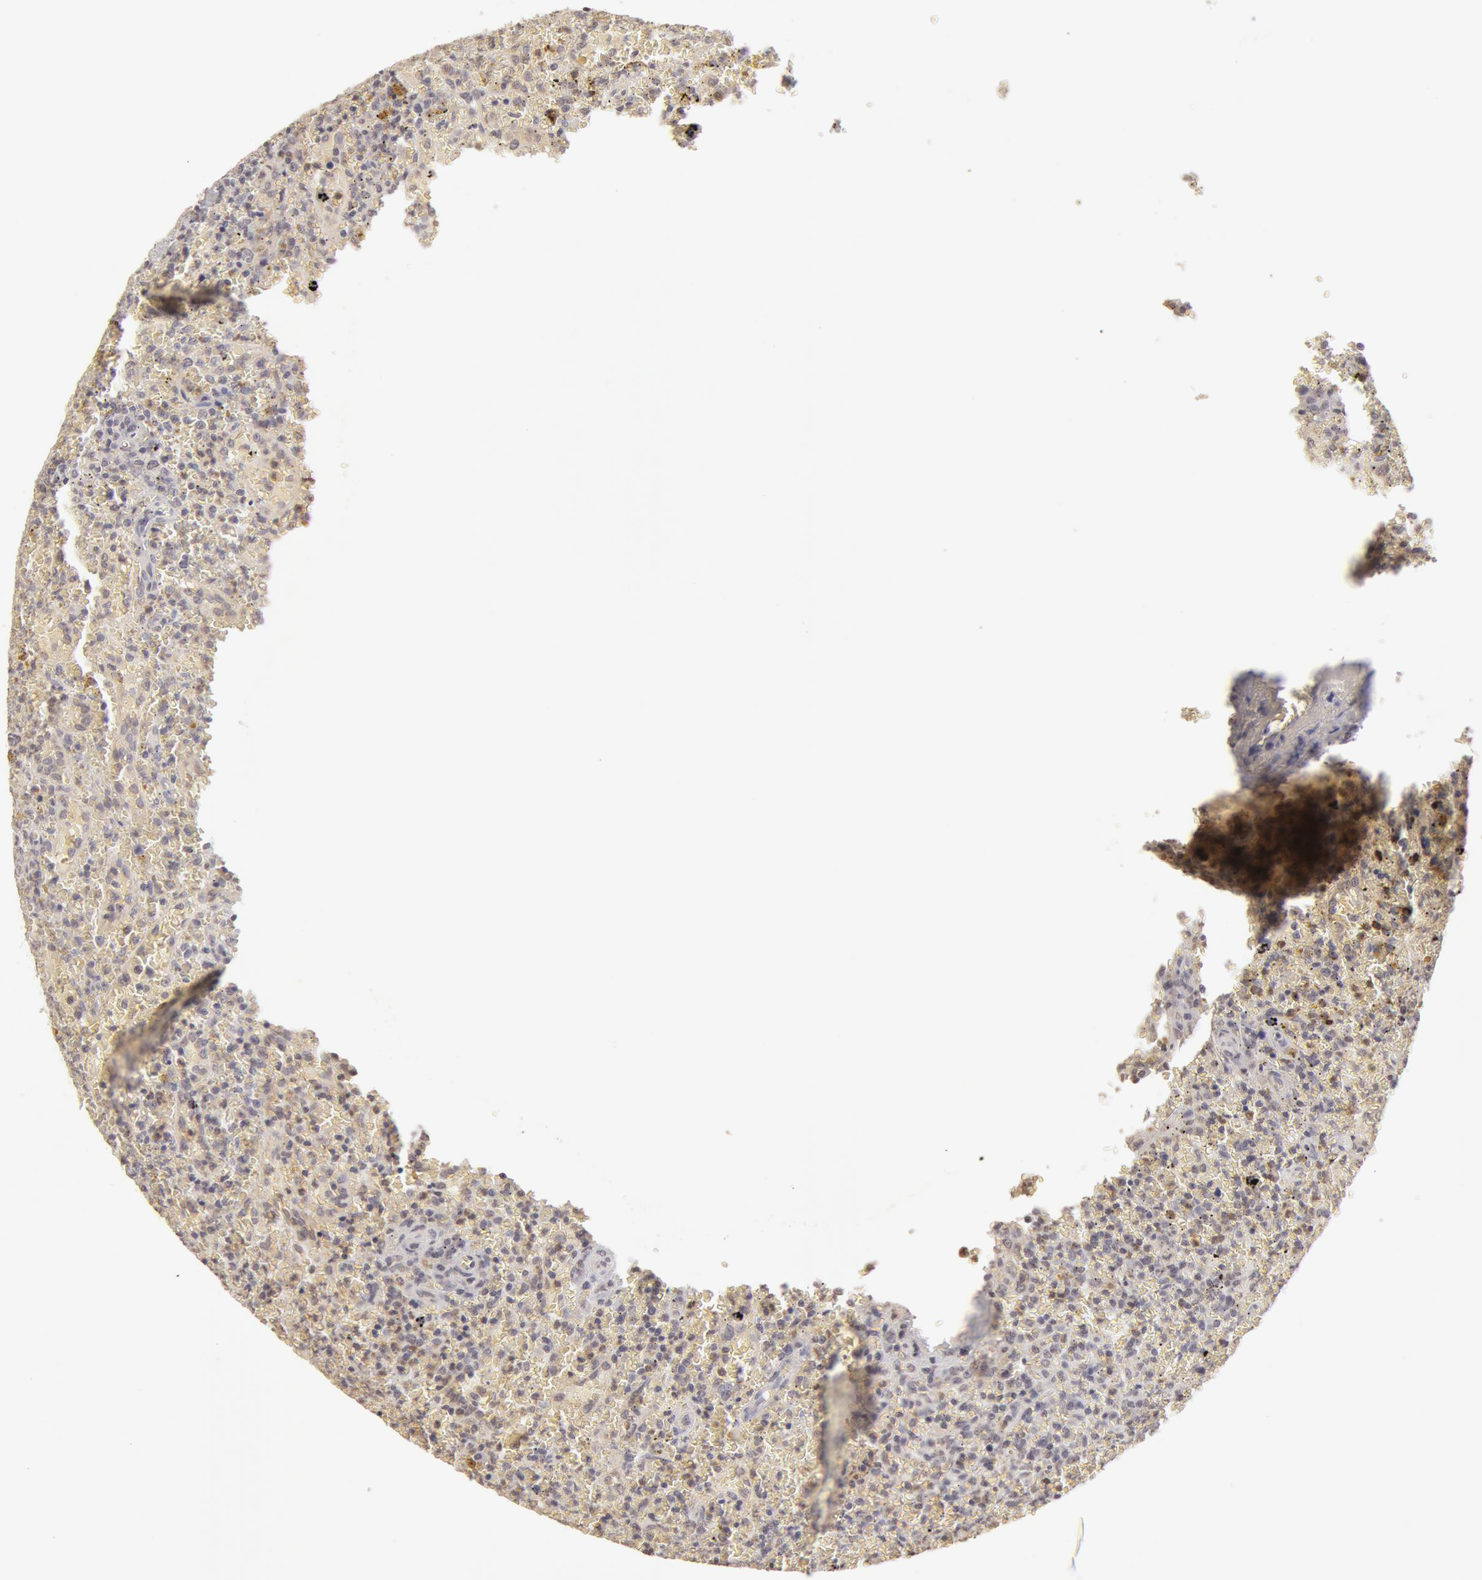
{"staining": {"intensity": "negative", "quantity": "none", "location": "none"}, "tissue": "lymphoma", "cell_type": "Tumor cells", "image_type": "cancer", "snomed": [{"axis": "morphology", "description": "Malignant lymphoma, non-Hodgkin's type, High grade"}, {"axis": "topography", "description": "Spleen"}, {"axis": "topography", "description": "Lymph node"}], "caption": "Immunohistochemistry micrograph of high-grade malignant lymphoma, non-Hodgkin's type stained for a protein (brown), which demonstrates no staining in tumor cells.", "gene": "ADAM10", "patient": {"sex": "female", "age": 70}}